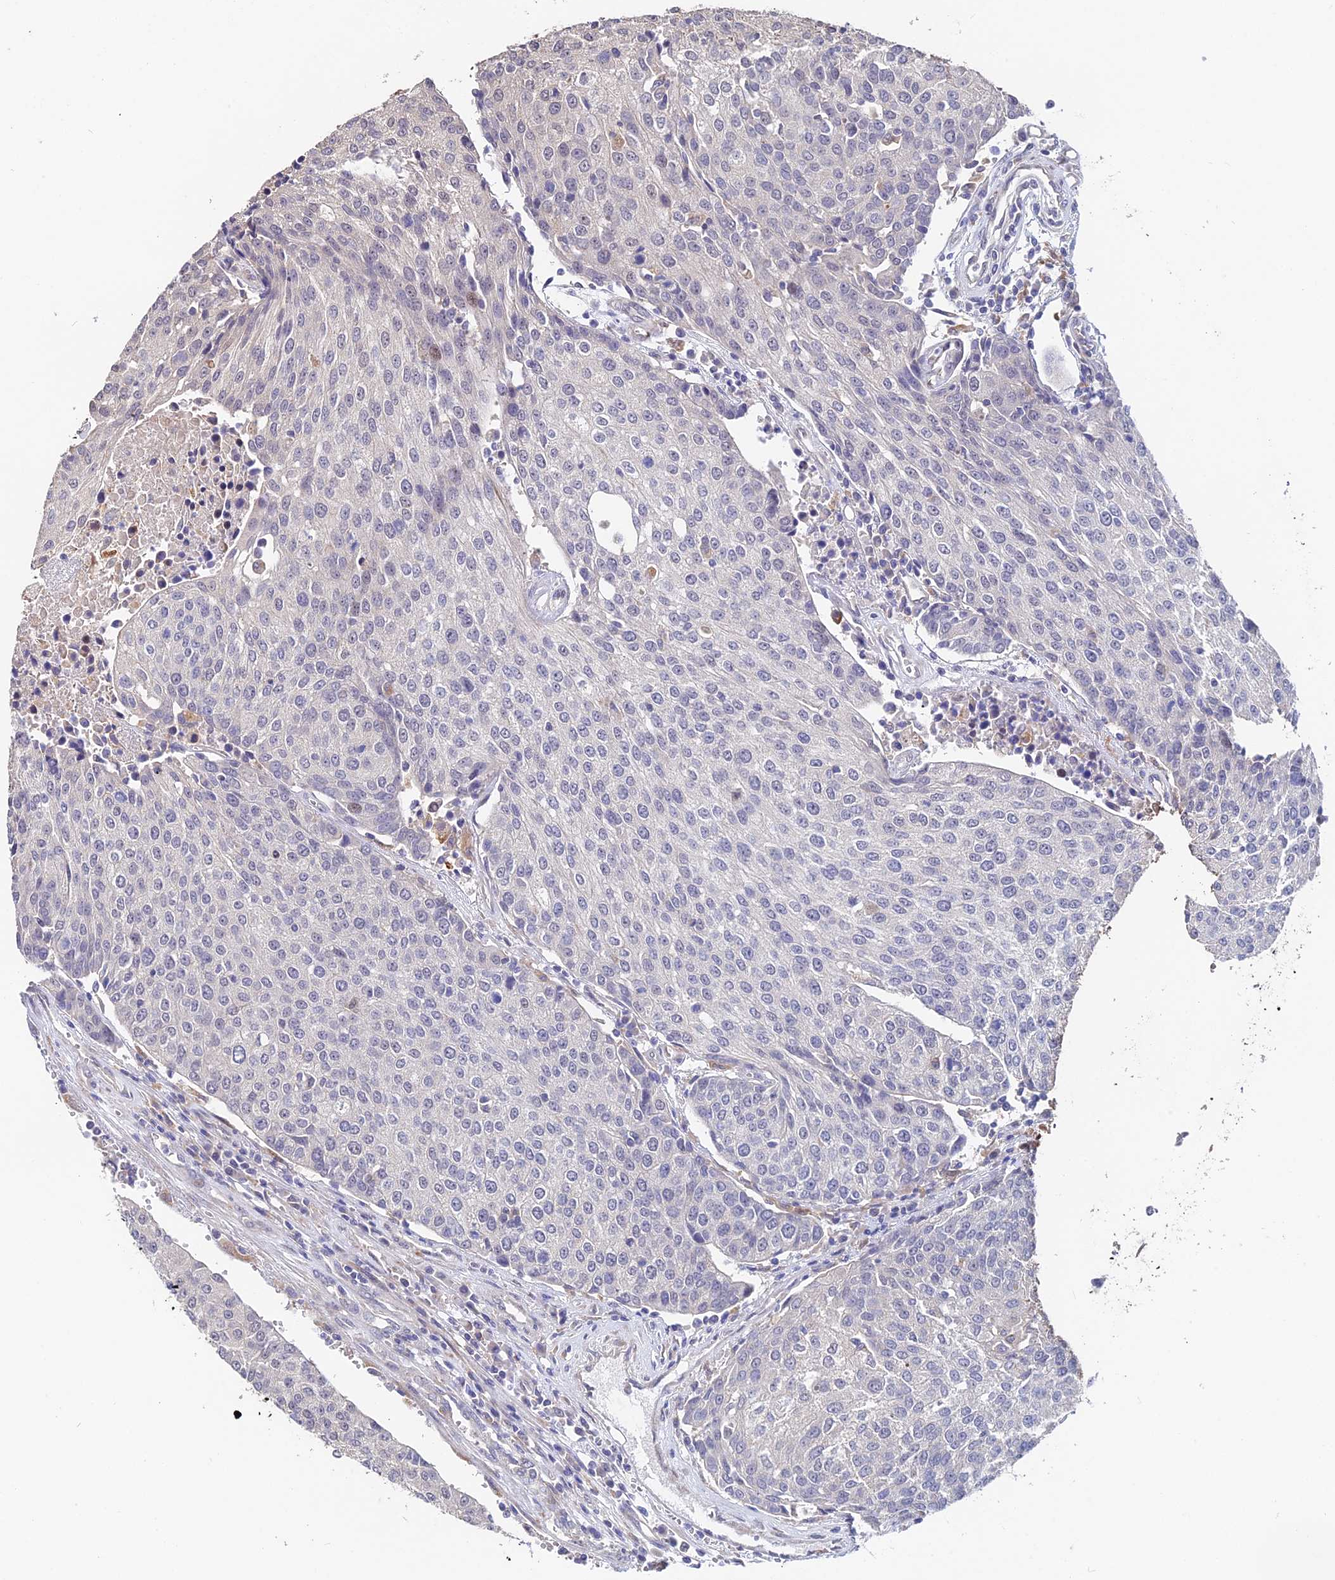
{"staining": {"intensity": "negative", "quantity": "none", "location": "none"}, "tissue": "urothelial cancer", "cell_type": "Tumor cells", "image_type": "cancer", "snomed": [{"axis": "morphology", "description": "Urothelial carcinoma, High grade"}, {"axis": "topography", "description": "Urinary bladder"}], "caption": "Tumor cells are negative for brown protein staining in high-grade urothelial carcinoma. Nuclei are stained in blue.", "gene": "ACTR5", "patient": {"sex": "female", "age": 85}}